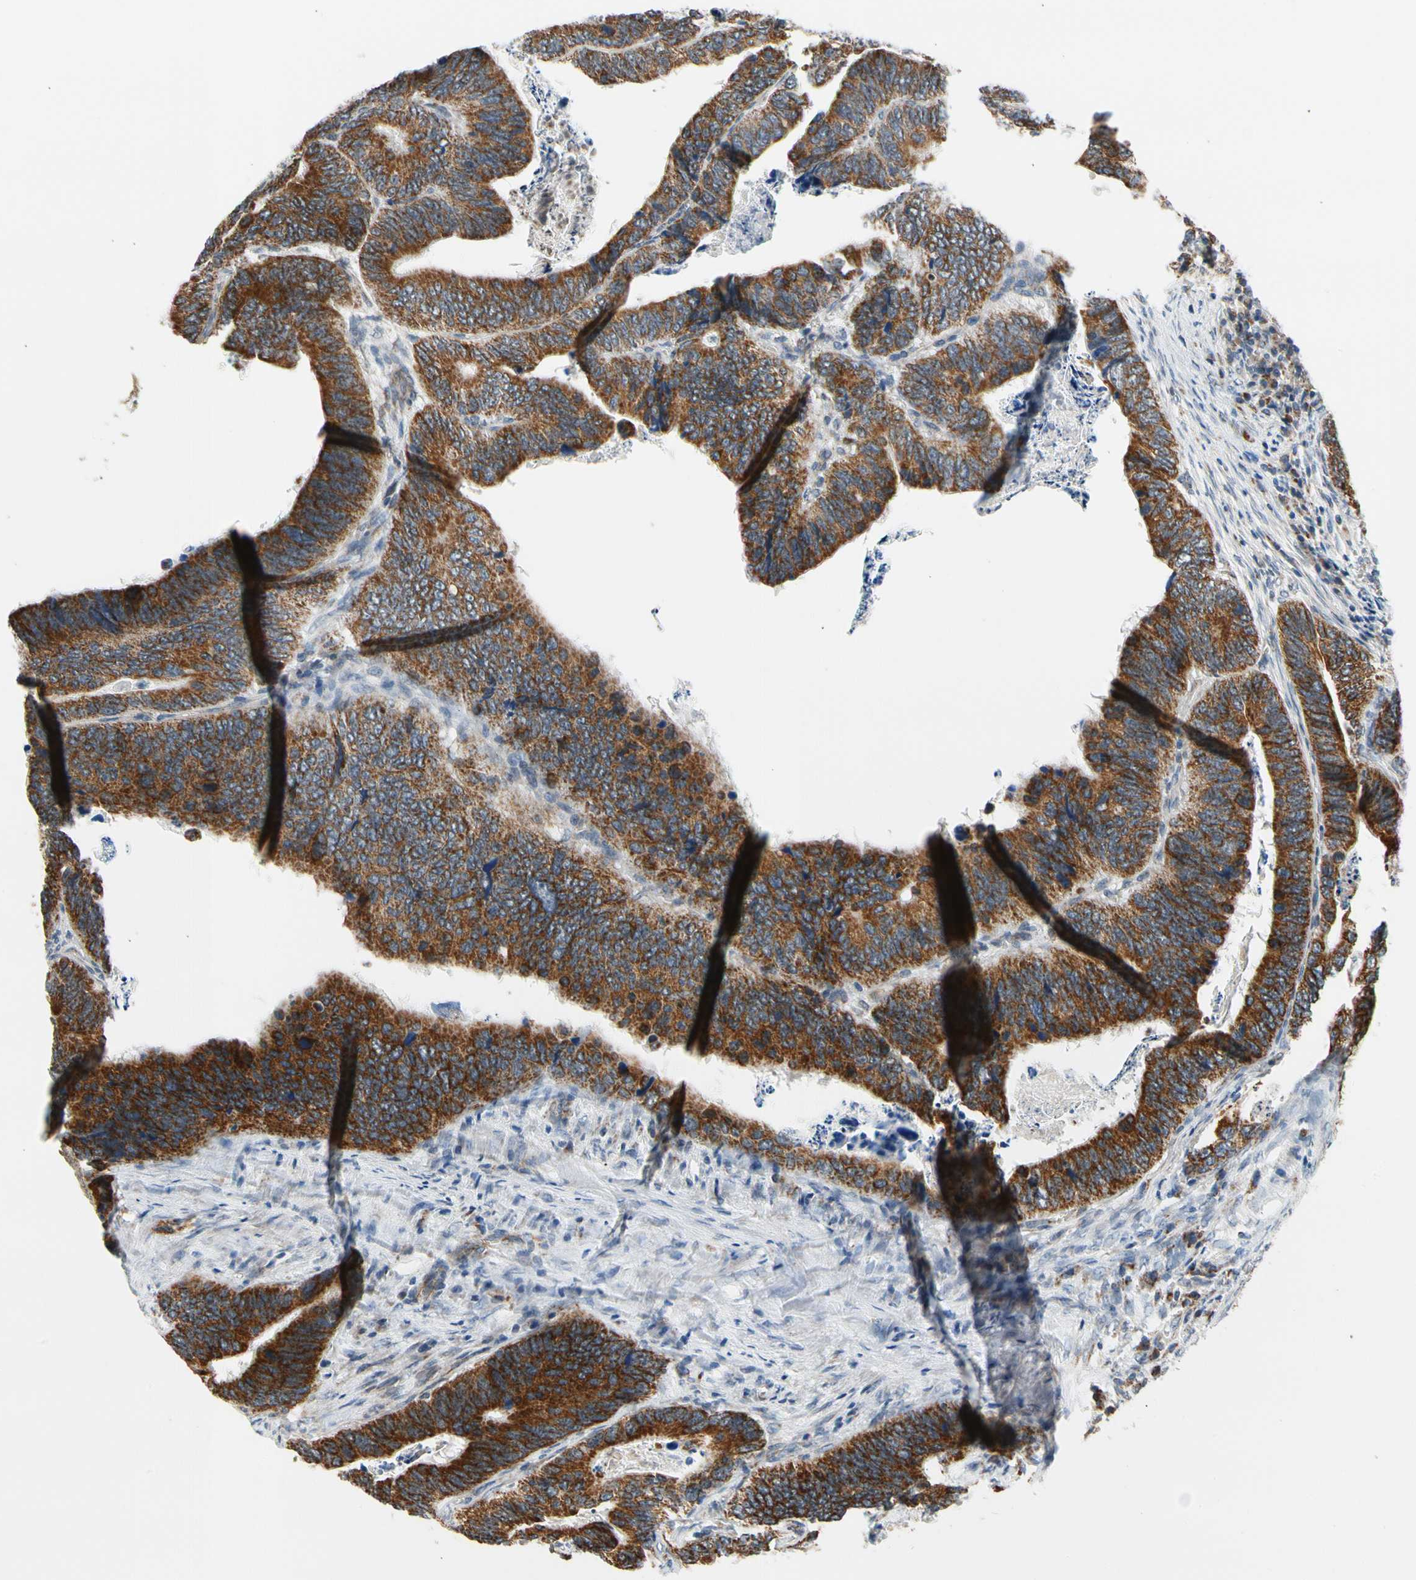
{"staining": {"intensity": "strong", "quantity": ">75%", "location": "cytoplasmic/membranous"}, "tissue": "colorectal cancer", "cell_type": "Tumor cells", "image_type": "cancer", "snomed": [{"axis": "morphology", "description": "Adenocarcinoma, NOS"}, {"axis": "topography", "description": "Colon"}], "caption": "Strong cytoplasmic/membranous expression for a protein is identified in approximately >75% of tumor cells of colorectal cancer using immunohistochemistry.", "gene": "KHDC4", "patient": {"sex": "male", "age": 72}}